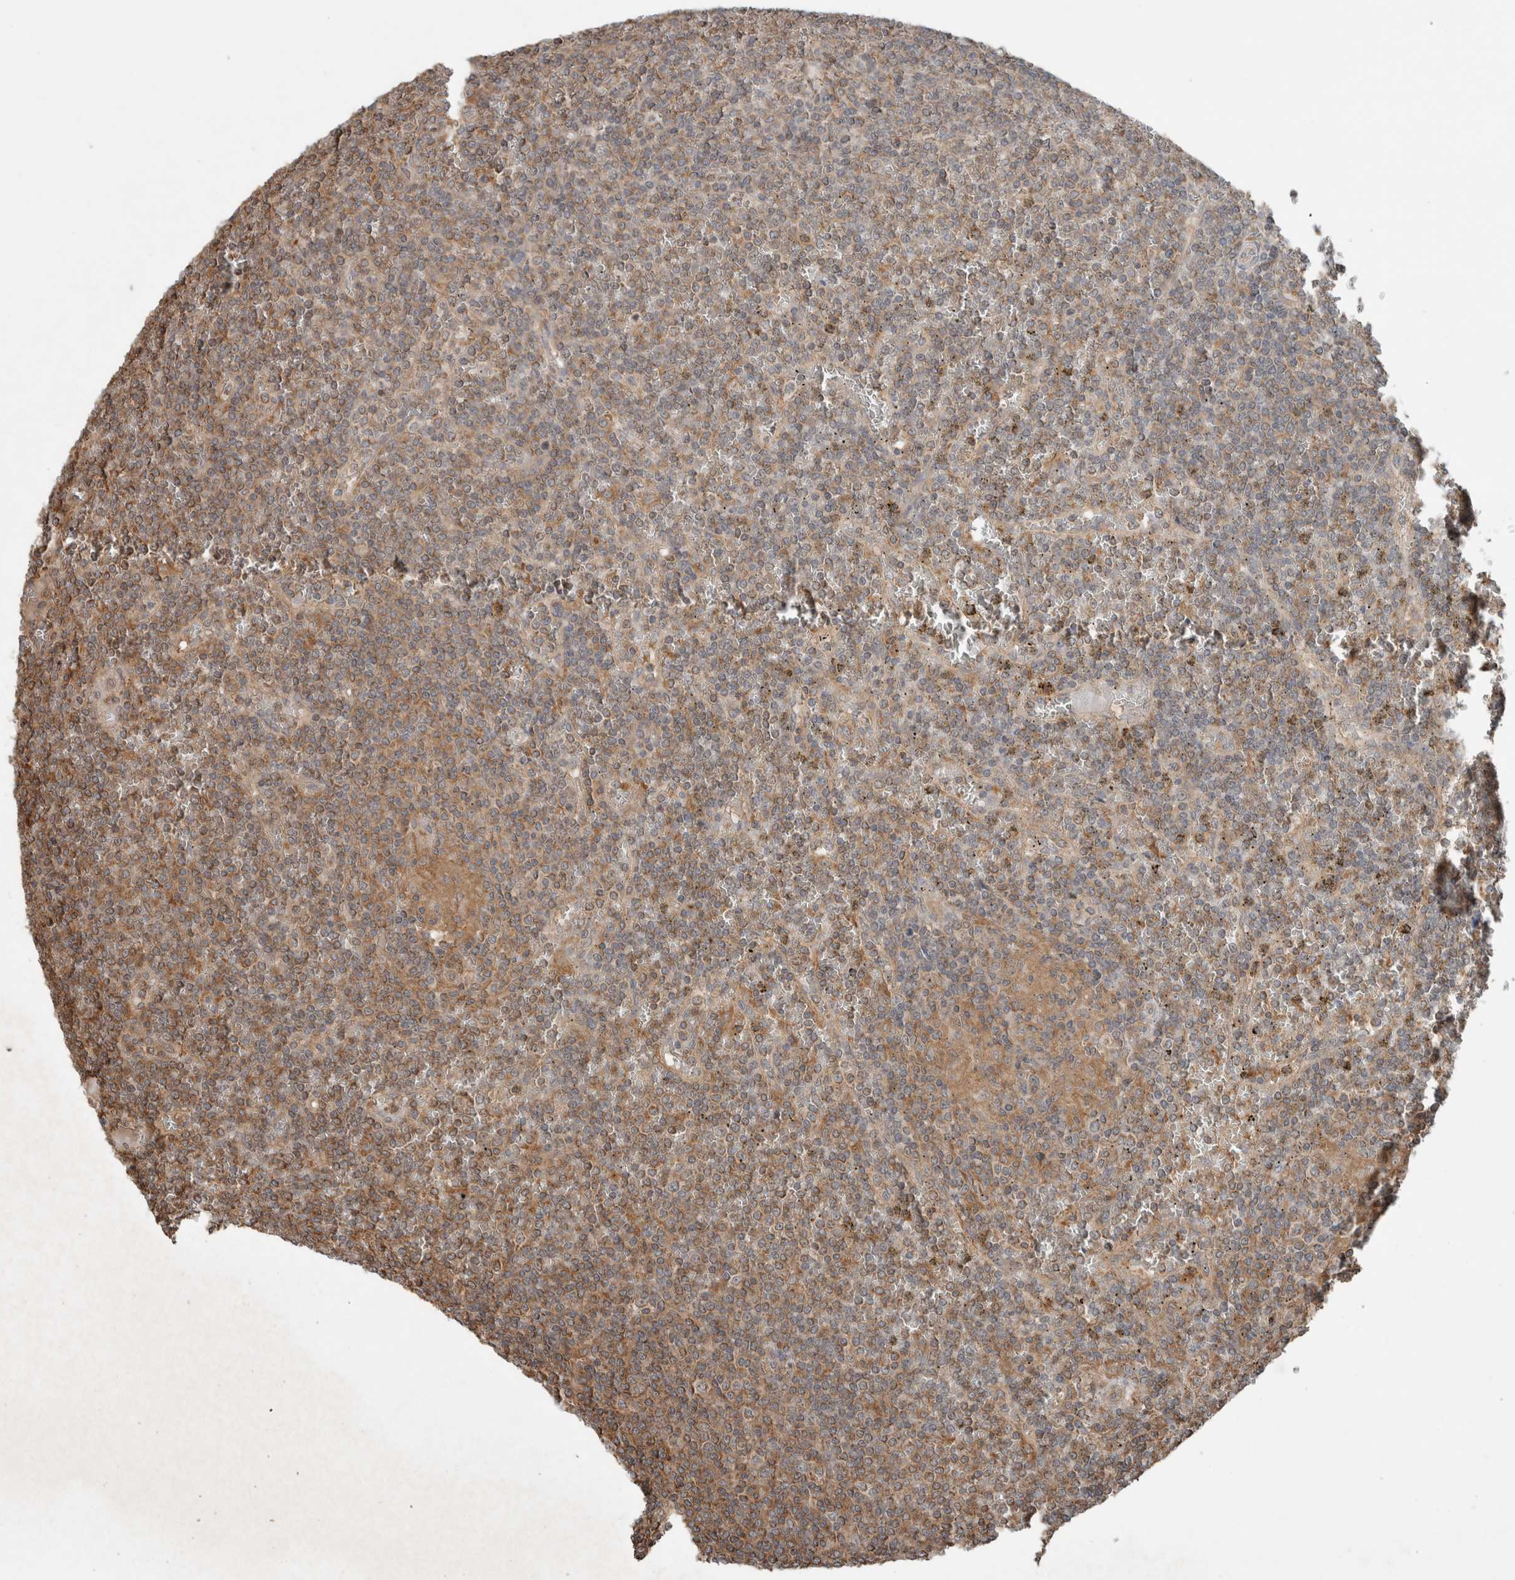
{"staining": {"intensity": "moderate", "quantity": "25%-75%", "location": "cytoplasmic/membranous"}, "tissue": "lymphoma", "cell_type": "Tumor cells", "image_type": "cancer", "snomed": [{"axis": "morphology", "description": "Malignant lymphoma, non-Hodgkin's type, Low grade"}, {"axis": "topography", "description": "Spleen"}], "caption": "Immunohistochemistry of lymphoma shows medium levels of moderate cytoplasmic/membranous expression in about 25%-75% of tumor cells. (DAB (3,3'-diaminobenzidine) = brown stain, brightfield microscopy at high magnification).", "gene": "KLK14", "patient": {"sex": "female", "age": 19}}